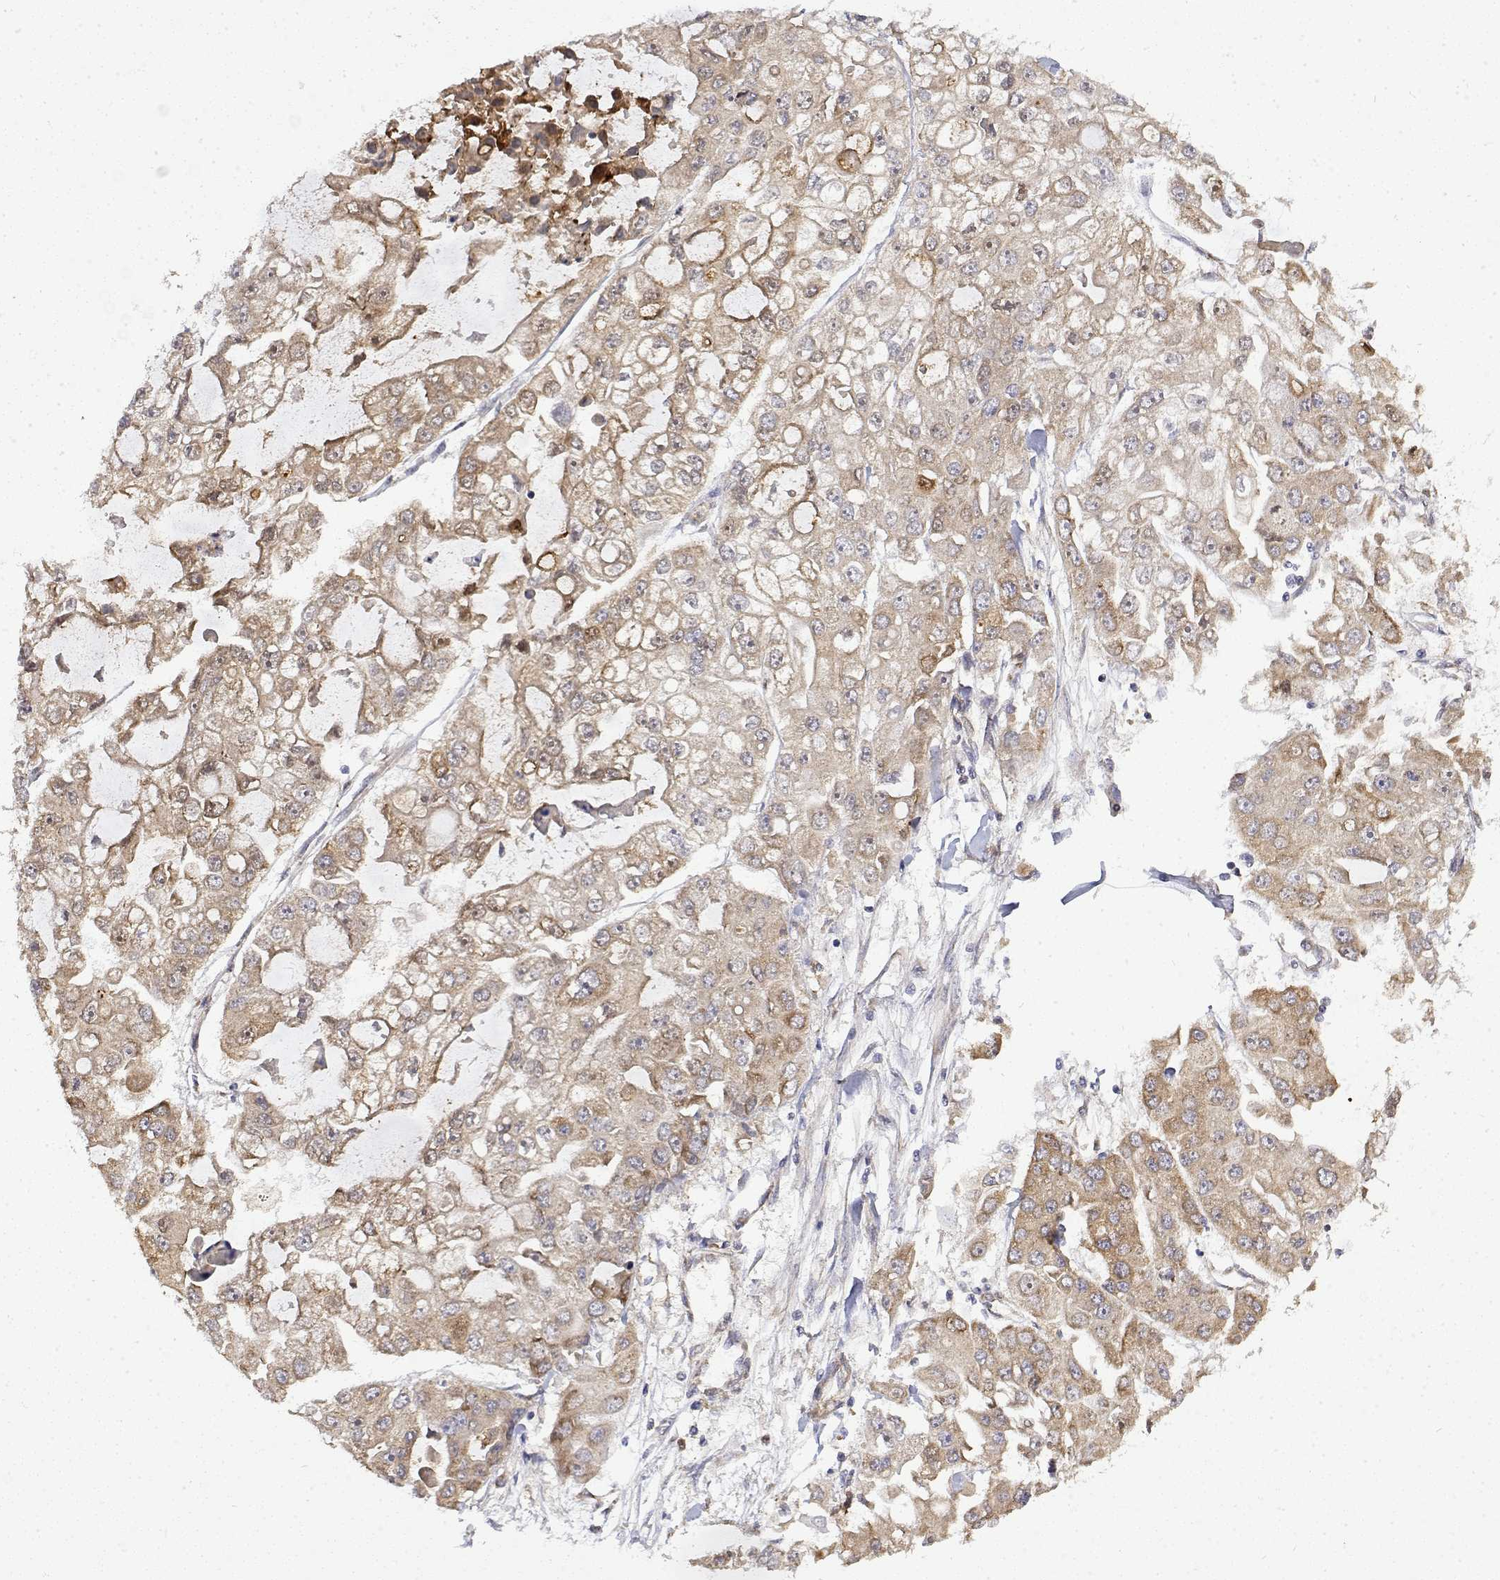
{"staining": {"intensity": "weak", "quantity": ">75%", "location": "cytoplasmic/membranous"}, "tissue": "ovarian cancer", "cell_type": "Tumor cells", "image_type": "cancer", "snomed": [{"axis": "morphology", "description": "Cystadenocarcinoma, serous, NOS"}, {"axis": "topography", "description": "Ovary"}], "caption": "Immunohistochemical staining of ovarian serous cystadenocarcinoma shows low levels of weak cytoplasmic/membranous protein positivity in about >75% of tumor cells. (IHC, brightfield microscopy, high magnification).", "gene": "PACSIN2", "patient": {"sex": "female", "age": 56}}